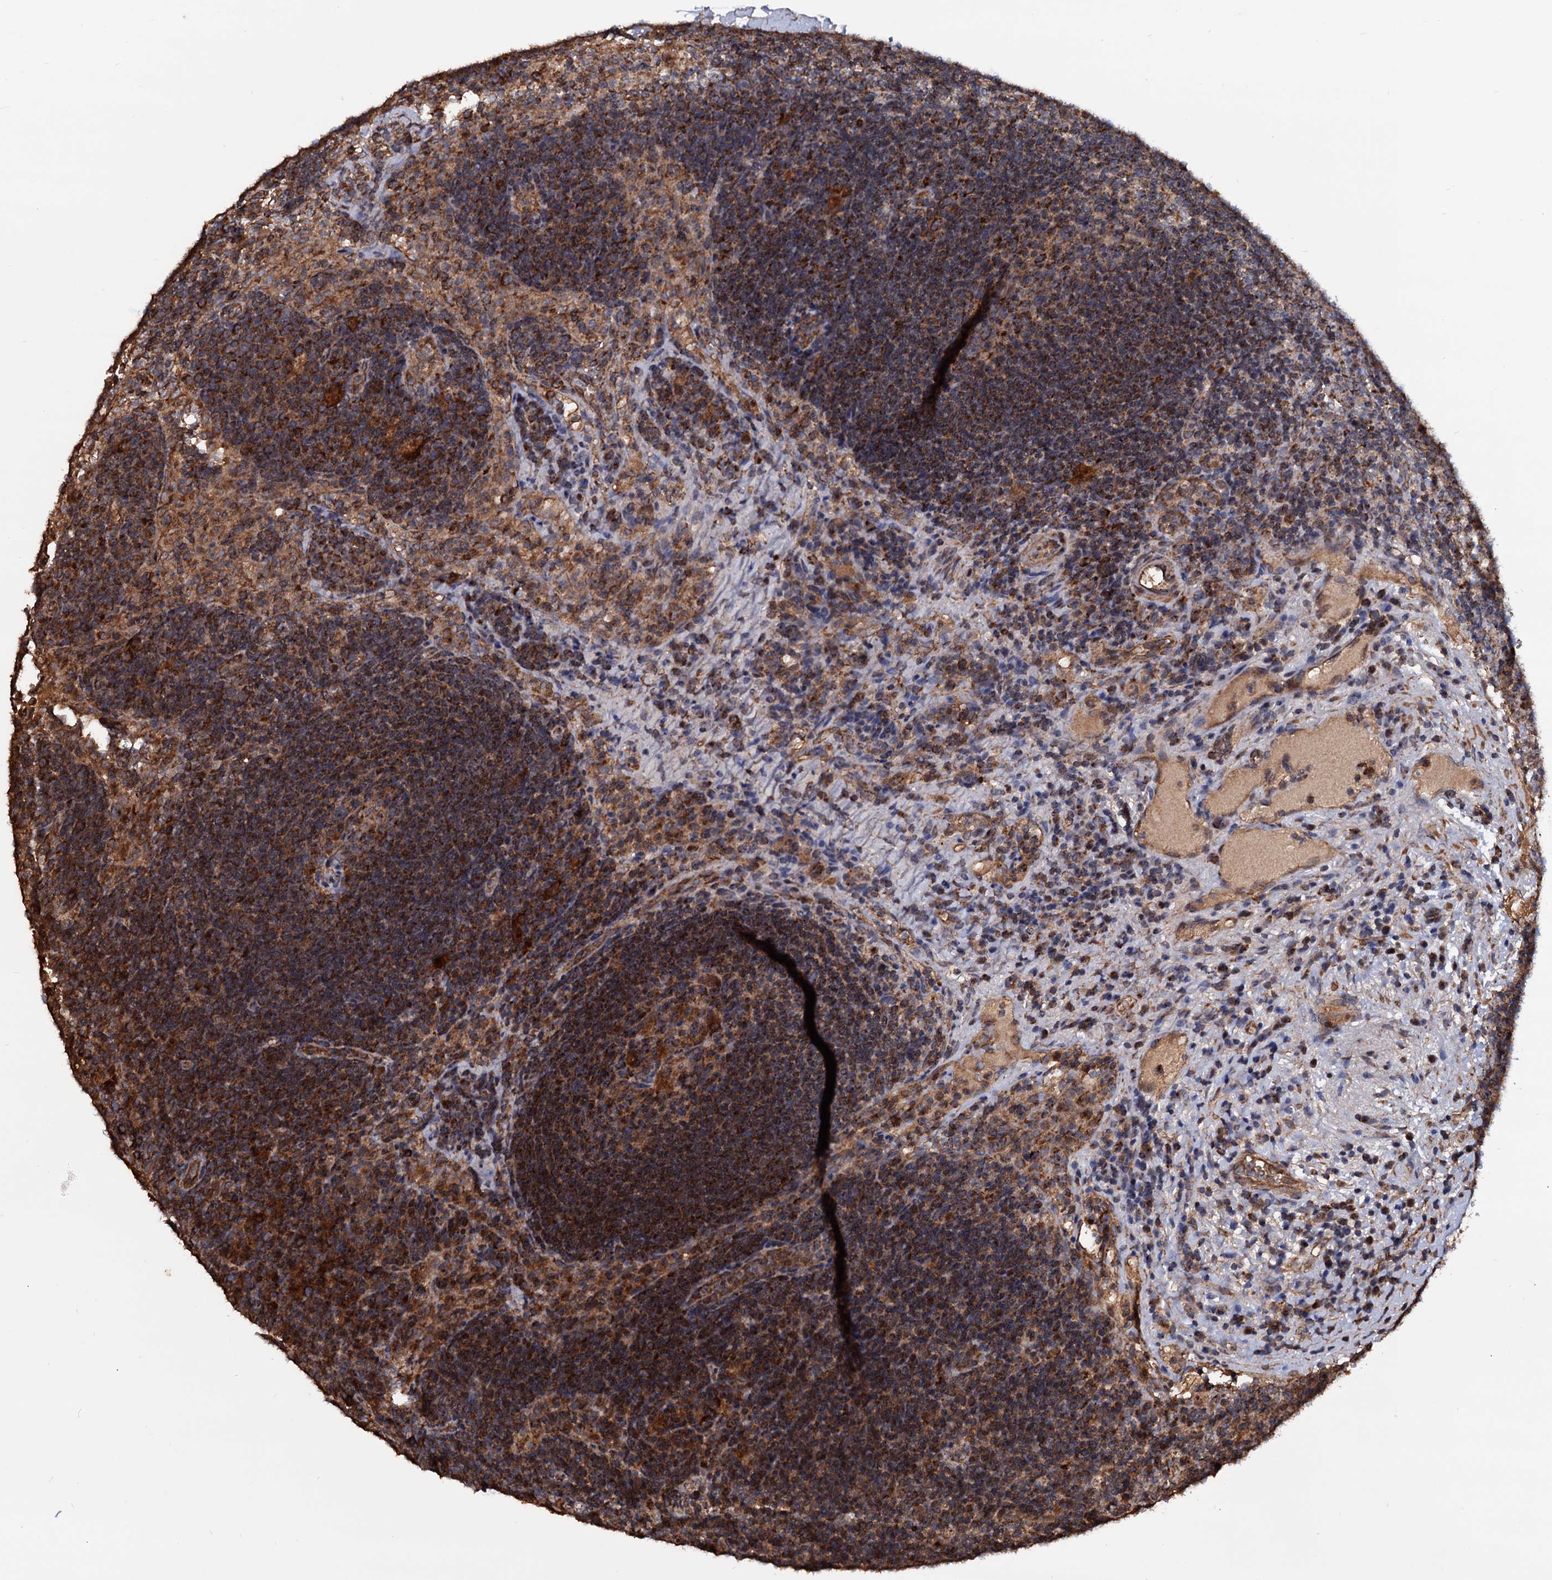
{"staining": {"intensity": "strong", "quantity": ">75%", "location": "cytoplasmic/membranous"}, "tissue": "lymph node", "cell_type": "Germinal center cells", "image_type": "normal", "snomed": [{"axis": "morphology", "description": "Normal tissue, NOS"}, {"axis": "topography", "description": "Lymph node"}], "caption": "Germinal center cells show strong cytoplasmic/membranous staining in approximately >75% of cells in normal lymph node. The protein is shown in brown color, while the nuclei are stained blue.", "gene": "MRPL42", "patient": {"sex": "female", "age": 70}}